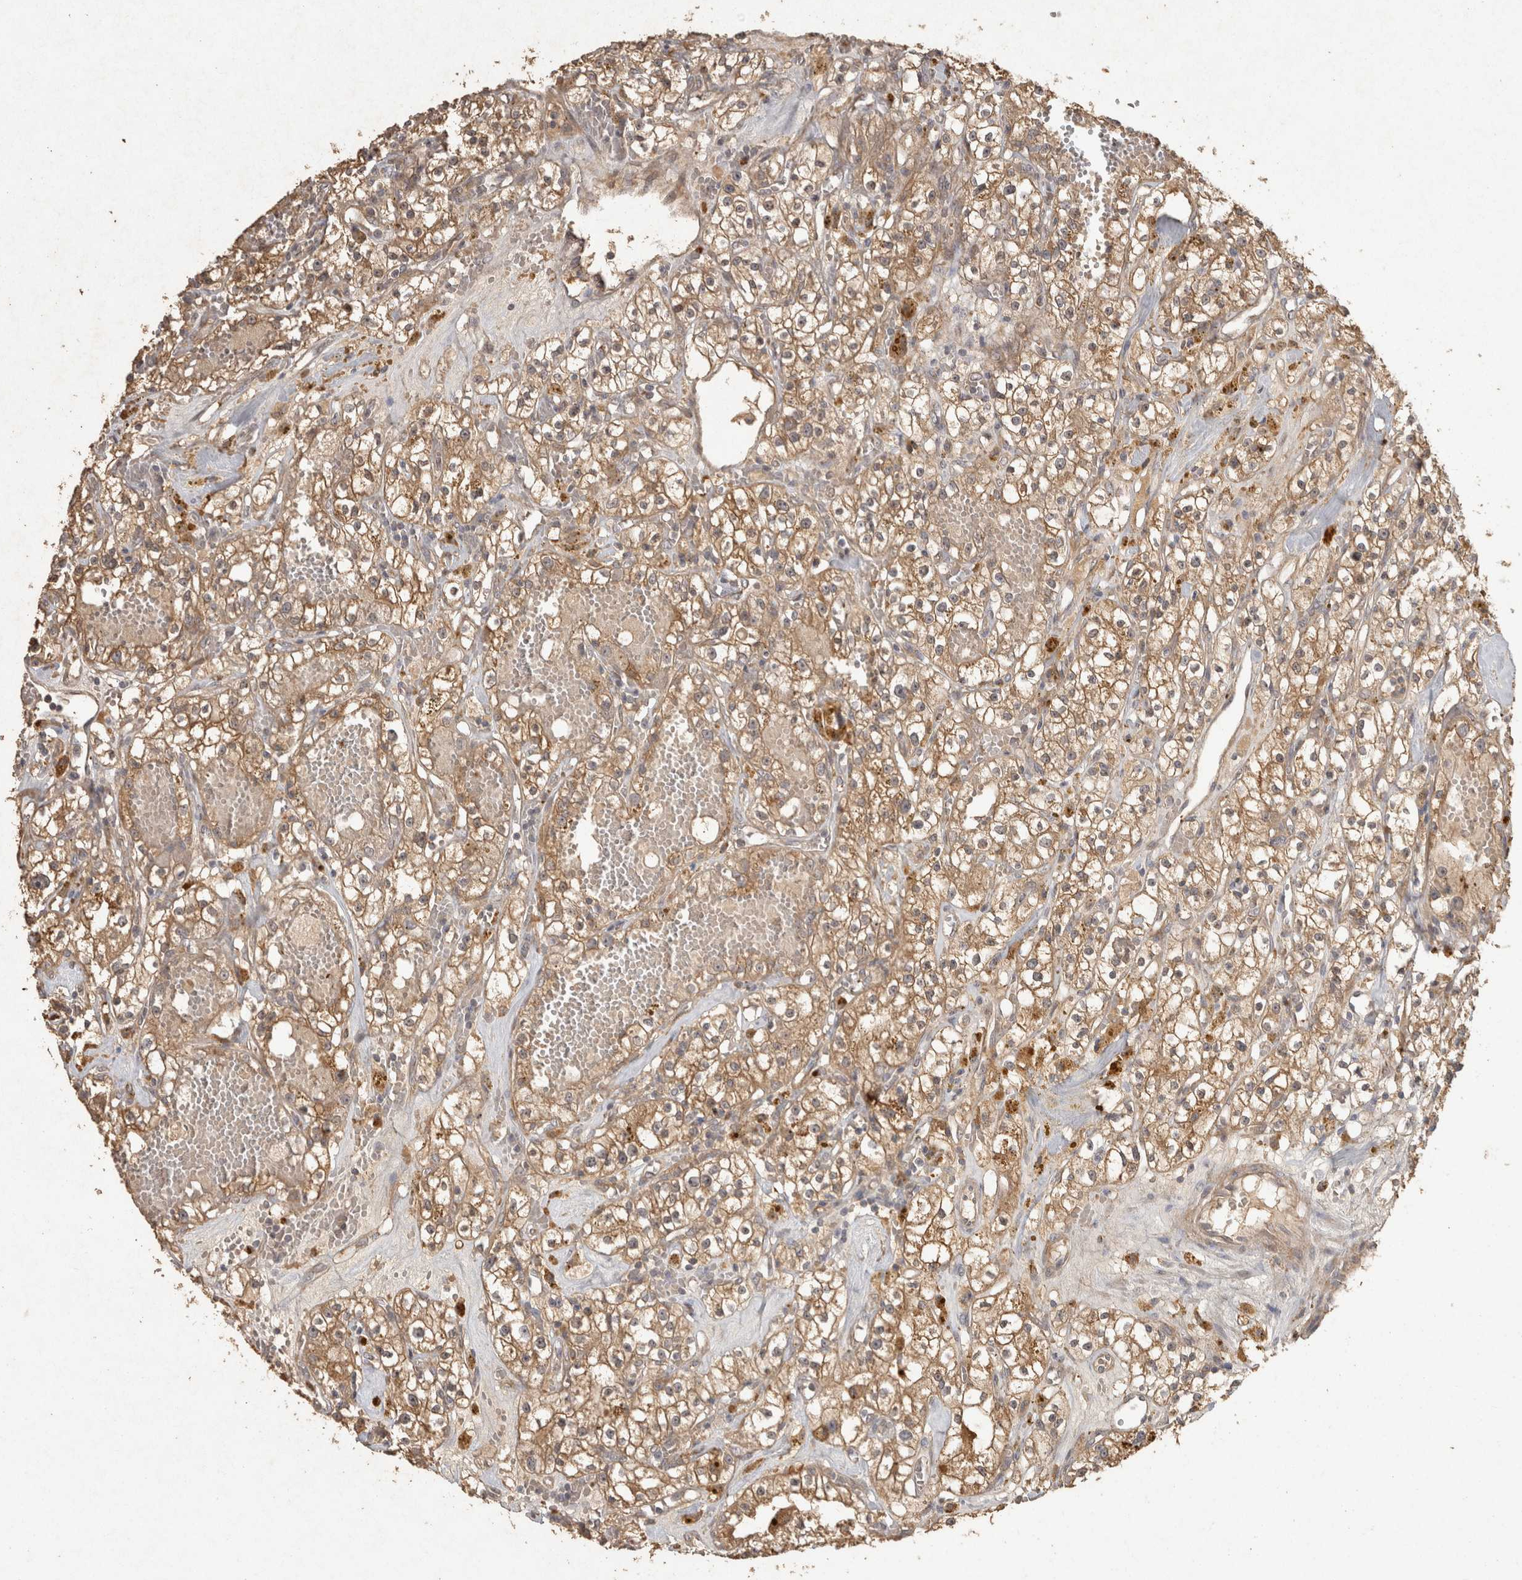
{"staining": {"intensity": "moderate", "quantity": ">75%", "location": "cytoplasmic/membranous"}, "tissue": "renal cancer", "cell_type": "Tumor cells", "image_type": "cancer", "snomed": [{"axis": "morphology", "description": "Adenocarcinoma, NOS"}, {"axis": "topography", "description": "Kidney"}], "caption": "Renal cancer was stained to show a protein in brown. There is medium levels of moderate cytoplasmic/membranous staining in about >75% of tumor cells. (Brightfield microscopy of DAB IHC at high magnification).", "gene": "OSTN", "patient": {"sex": "male", "age": 56}}